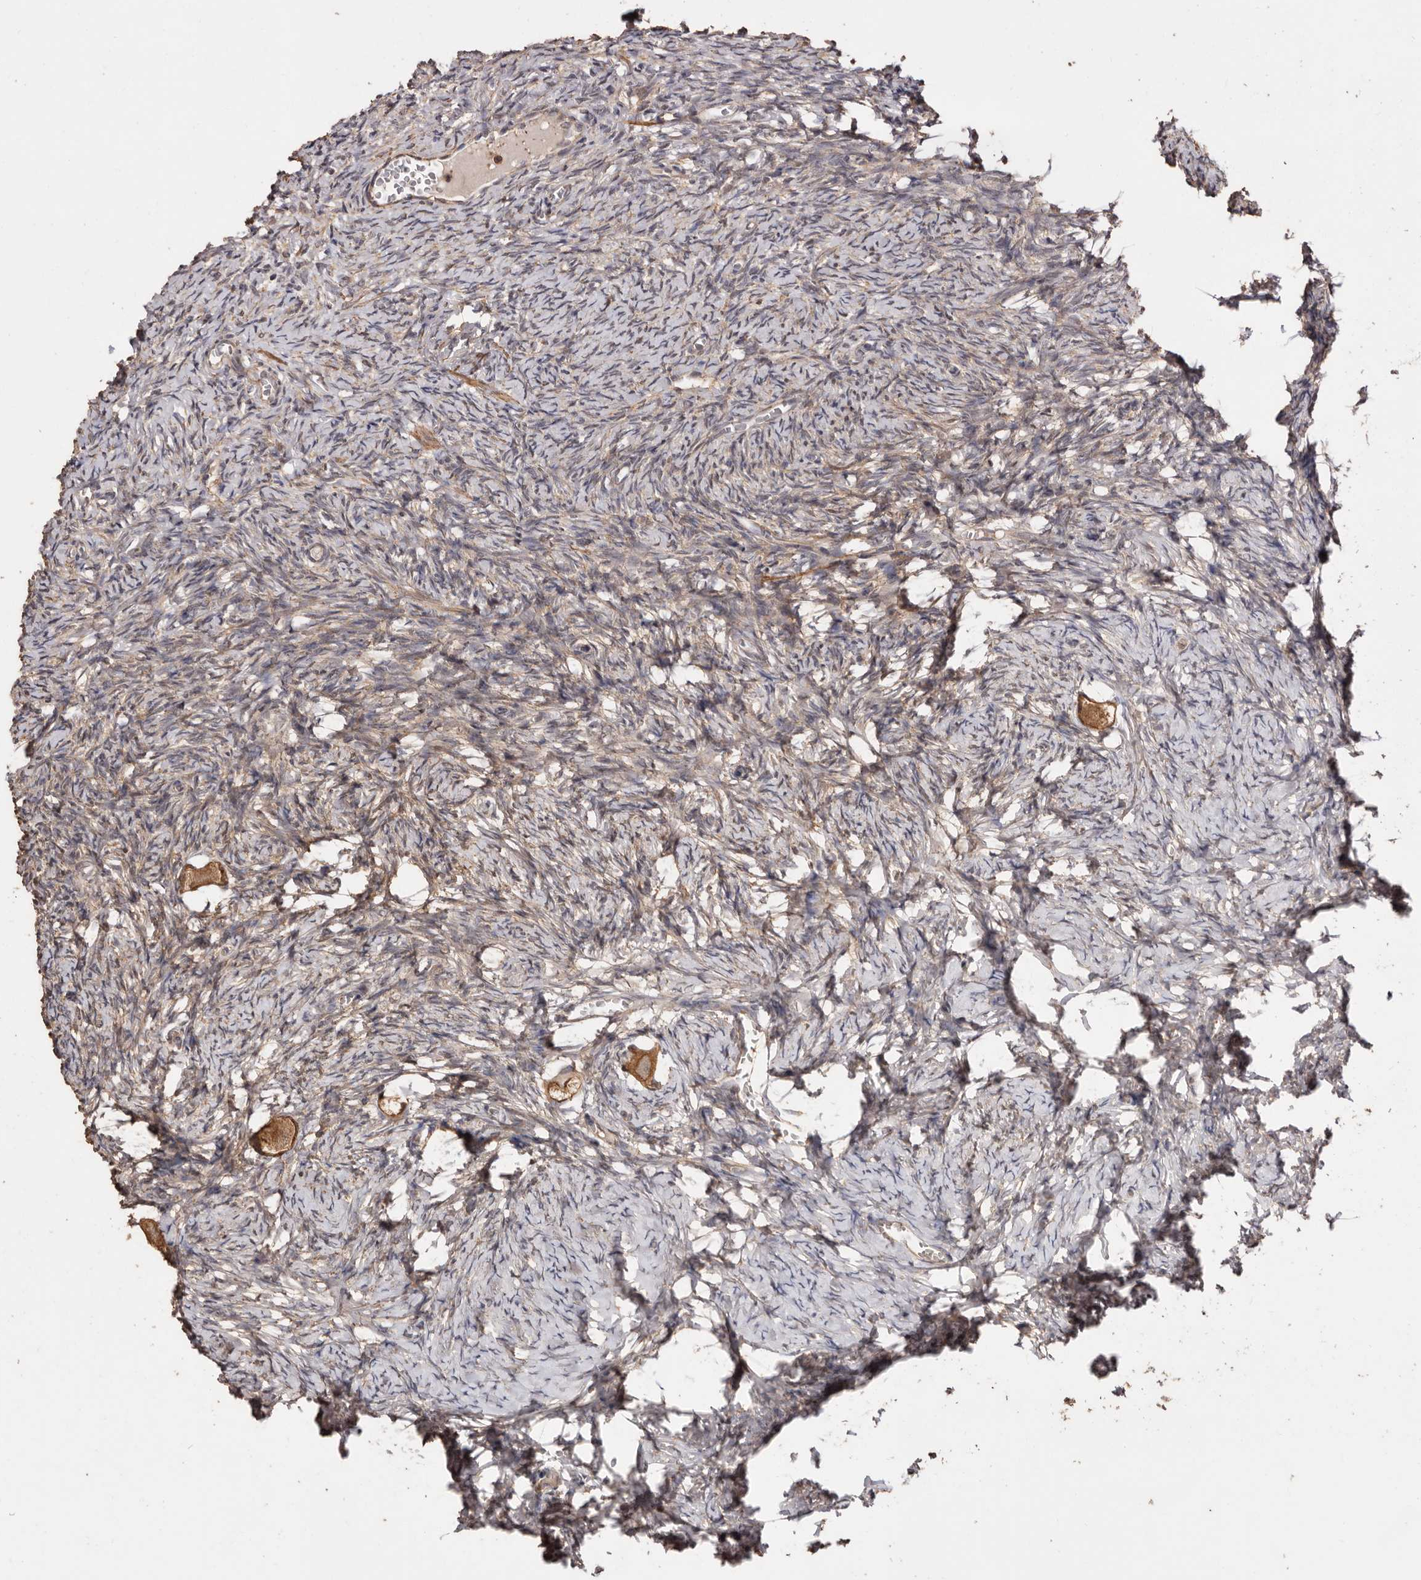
{"staining": {"intensity": "moderate", "quantity": ">75%", "location": "cytoplasmic/membranous"}, "tissue": "ovary", "cell_type": "Follicle cells", "image_type": "normal", "snomed": [{"axis": "morphology", "description": "Normal tissue, NOS"}, {"axis": "topography", "description": "Ovary"}], "caption": "Follicle cells show medium levels of moderate cytoplasmic/membranous expression in about >75% of cells in benign human ovary.", "gene": "COQ8B", "patient": {"sex": "female", "age": 27}}